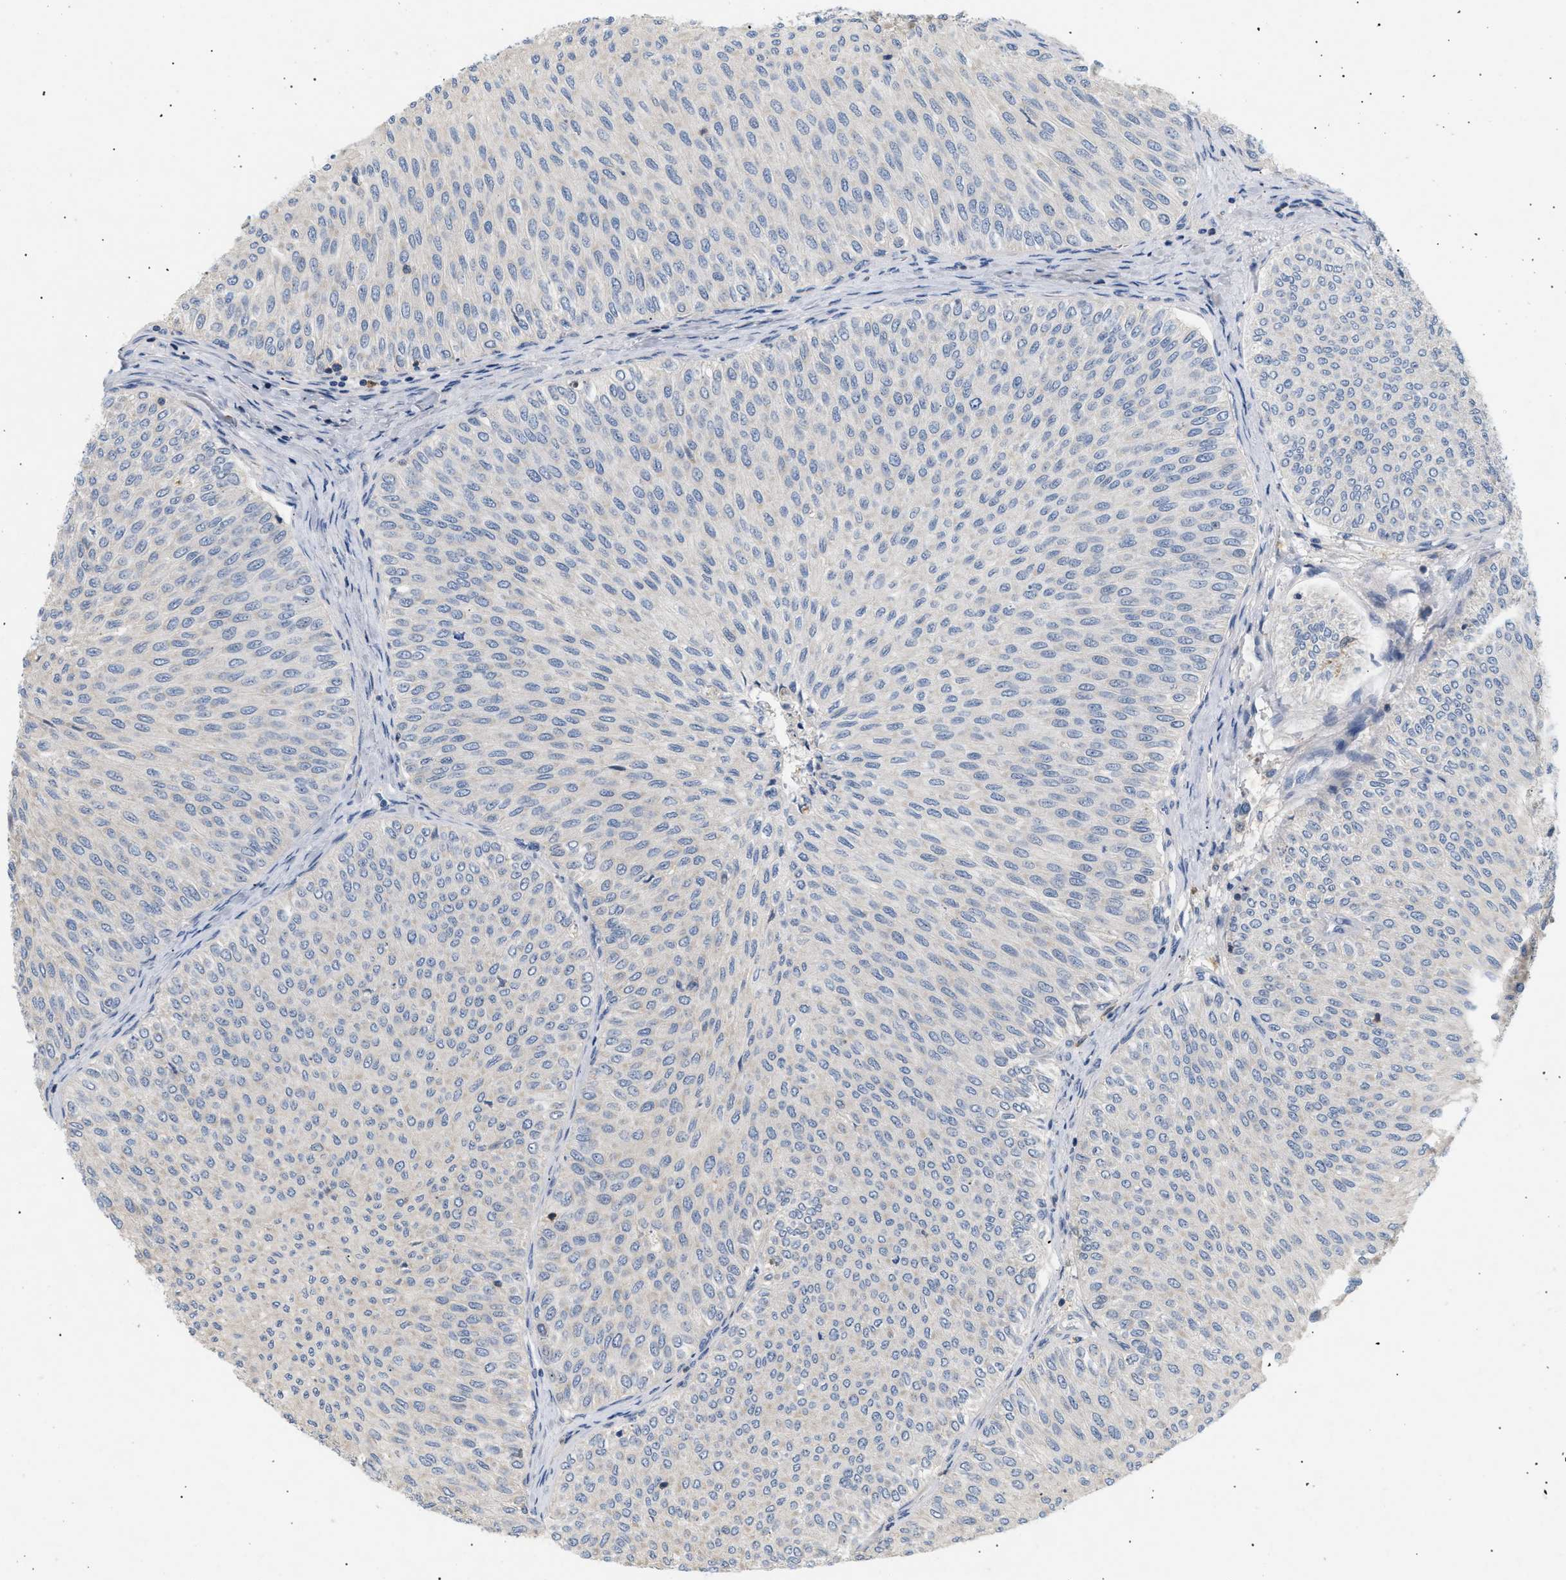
{"staining": {"intensity": "negative", "quantity": "none", "location": "none"}, "tissue": "urothelial cancer", "cell_type": "Tumor cells", "image_type": "cancer", "snomed": [{"axis": "morphology", "description": "Urothelial carcinoma, Low grade"}, {"axis": "topography", "description": "Urinary bladder"}], "caption": "This histopathology image is of urothelial cancer stained with immunohistochemistry (IHC) to label a protein in brown with the nuclei are counter-stained blue. There is no positivity in tumor cells.", "gene": "FARS2", "patient": {"sex": "male", "age": 78}}